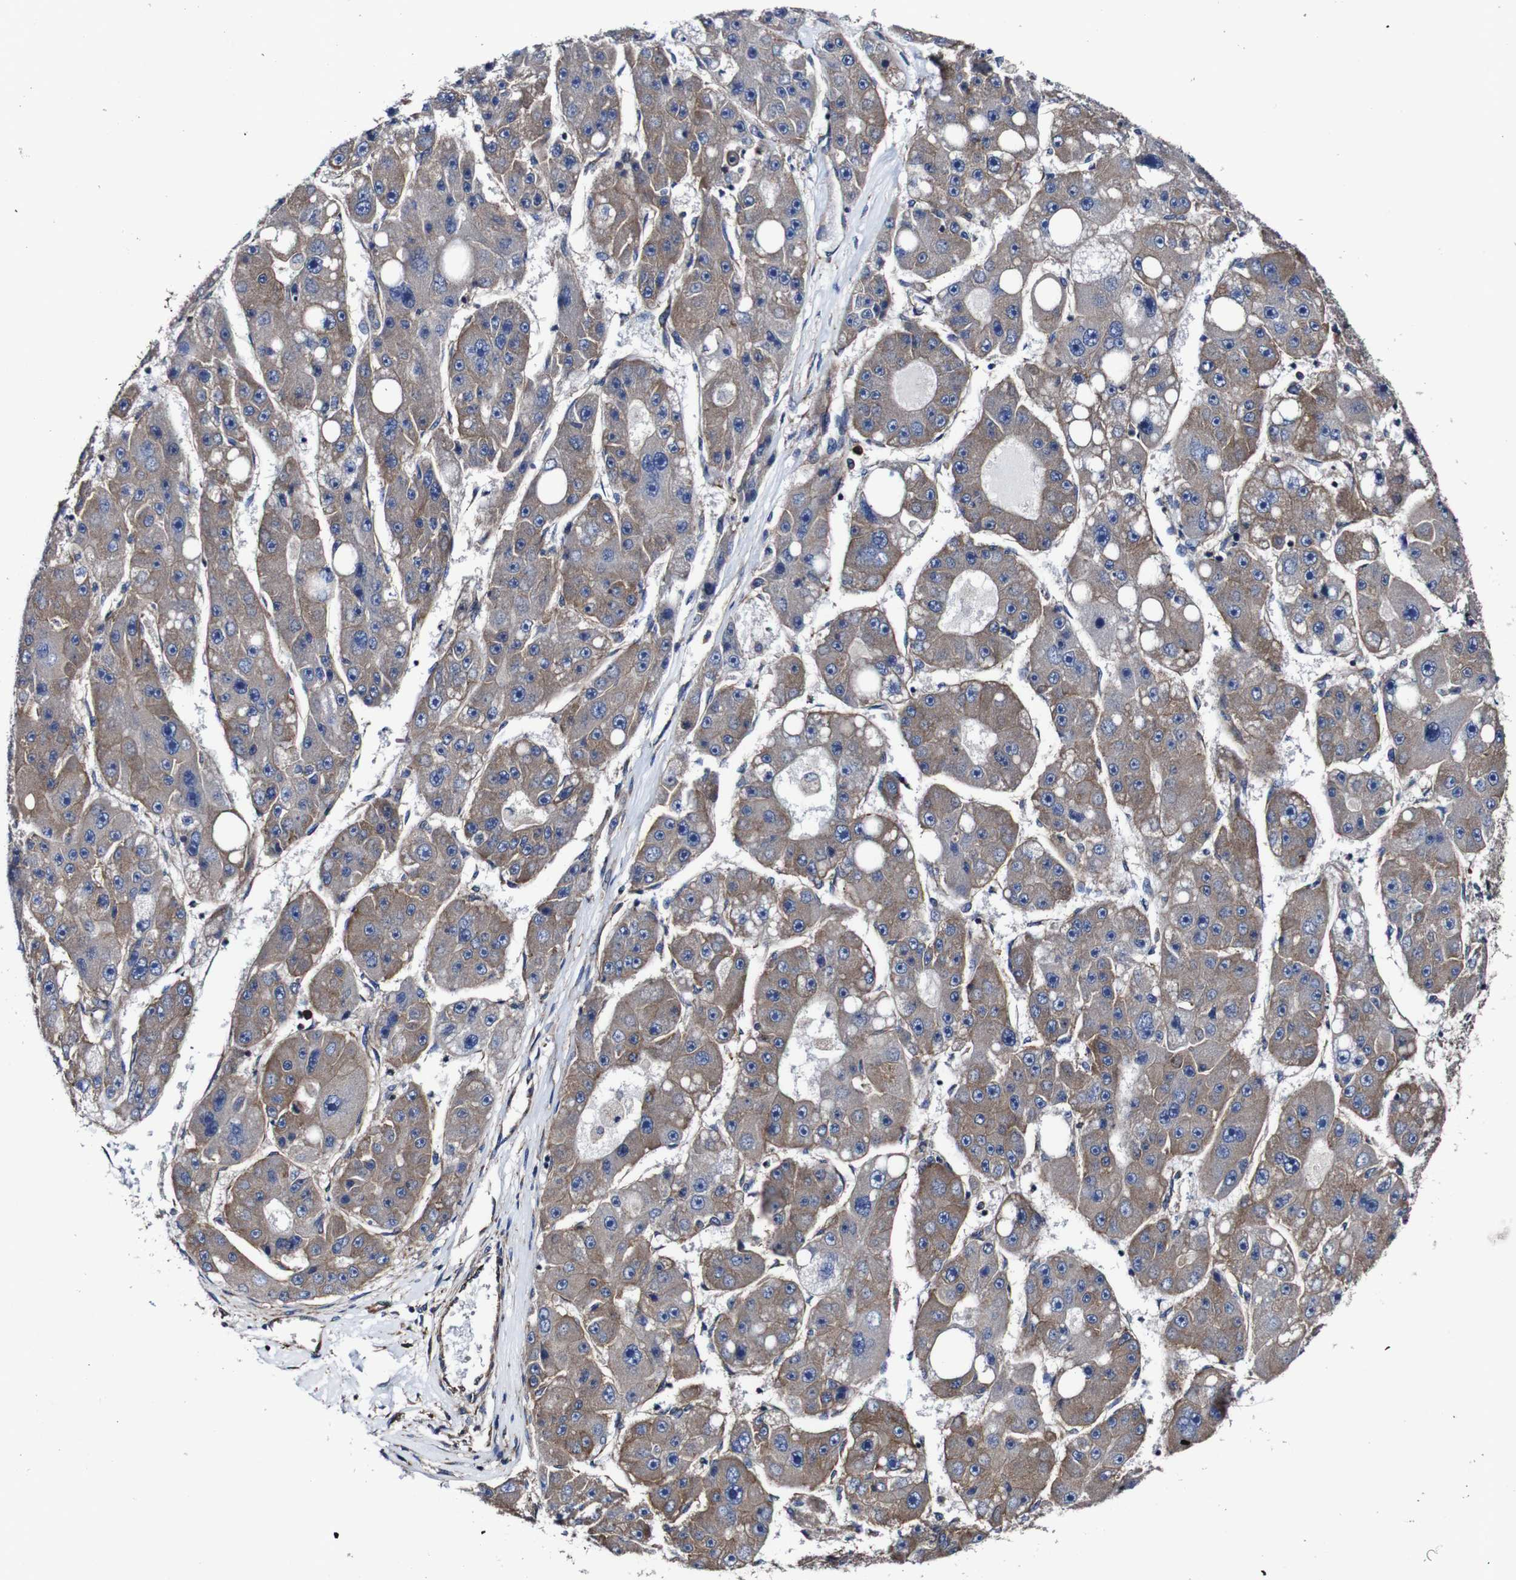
{"staining": {"intensity": "moderate", "quantity": ">75%", "location": "cytoplasmic/membranous"}, "tissue": "liver cancer", "cell_type": "Tumor cells", "image_type": "cancer", "snomed": [{"axis": "morphology", "description": "Carcinoma, Hepatocellular, NOS"}, {"axis": "topography", "description": "Liver"}], "caption": "There is medium levels of moderate cytoplasmic/membranous positivity in tumor cells of hepatocellular carcinoma (liver), as demonstrated by immunohistochemical staining (brown color).", "gene": "CSF1R", "patient": {"sex": "female", "age": 61}}